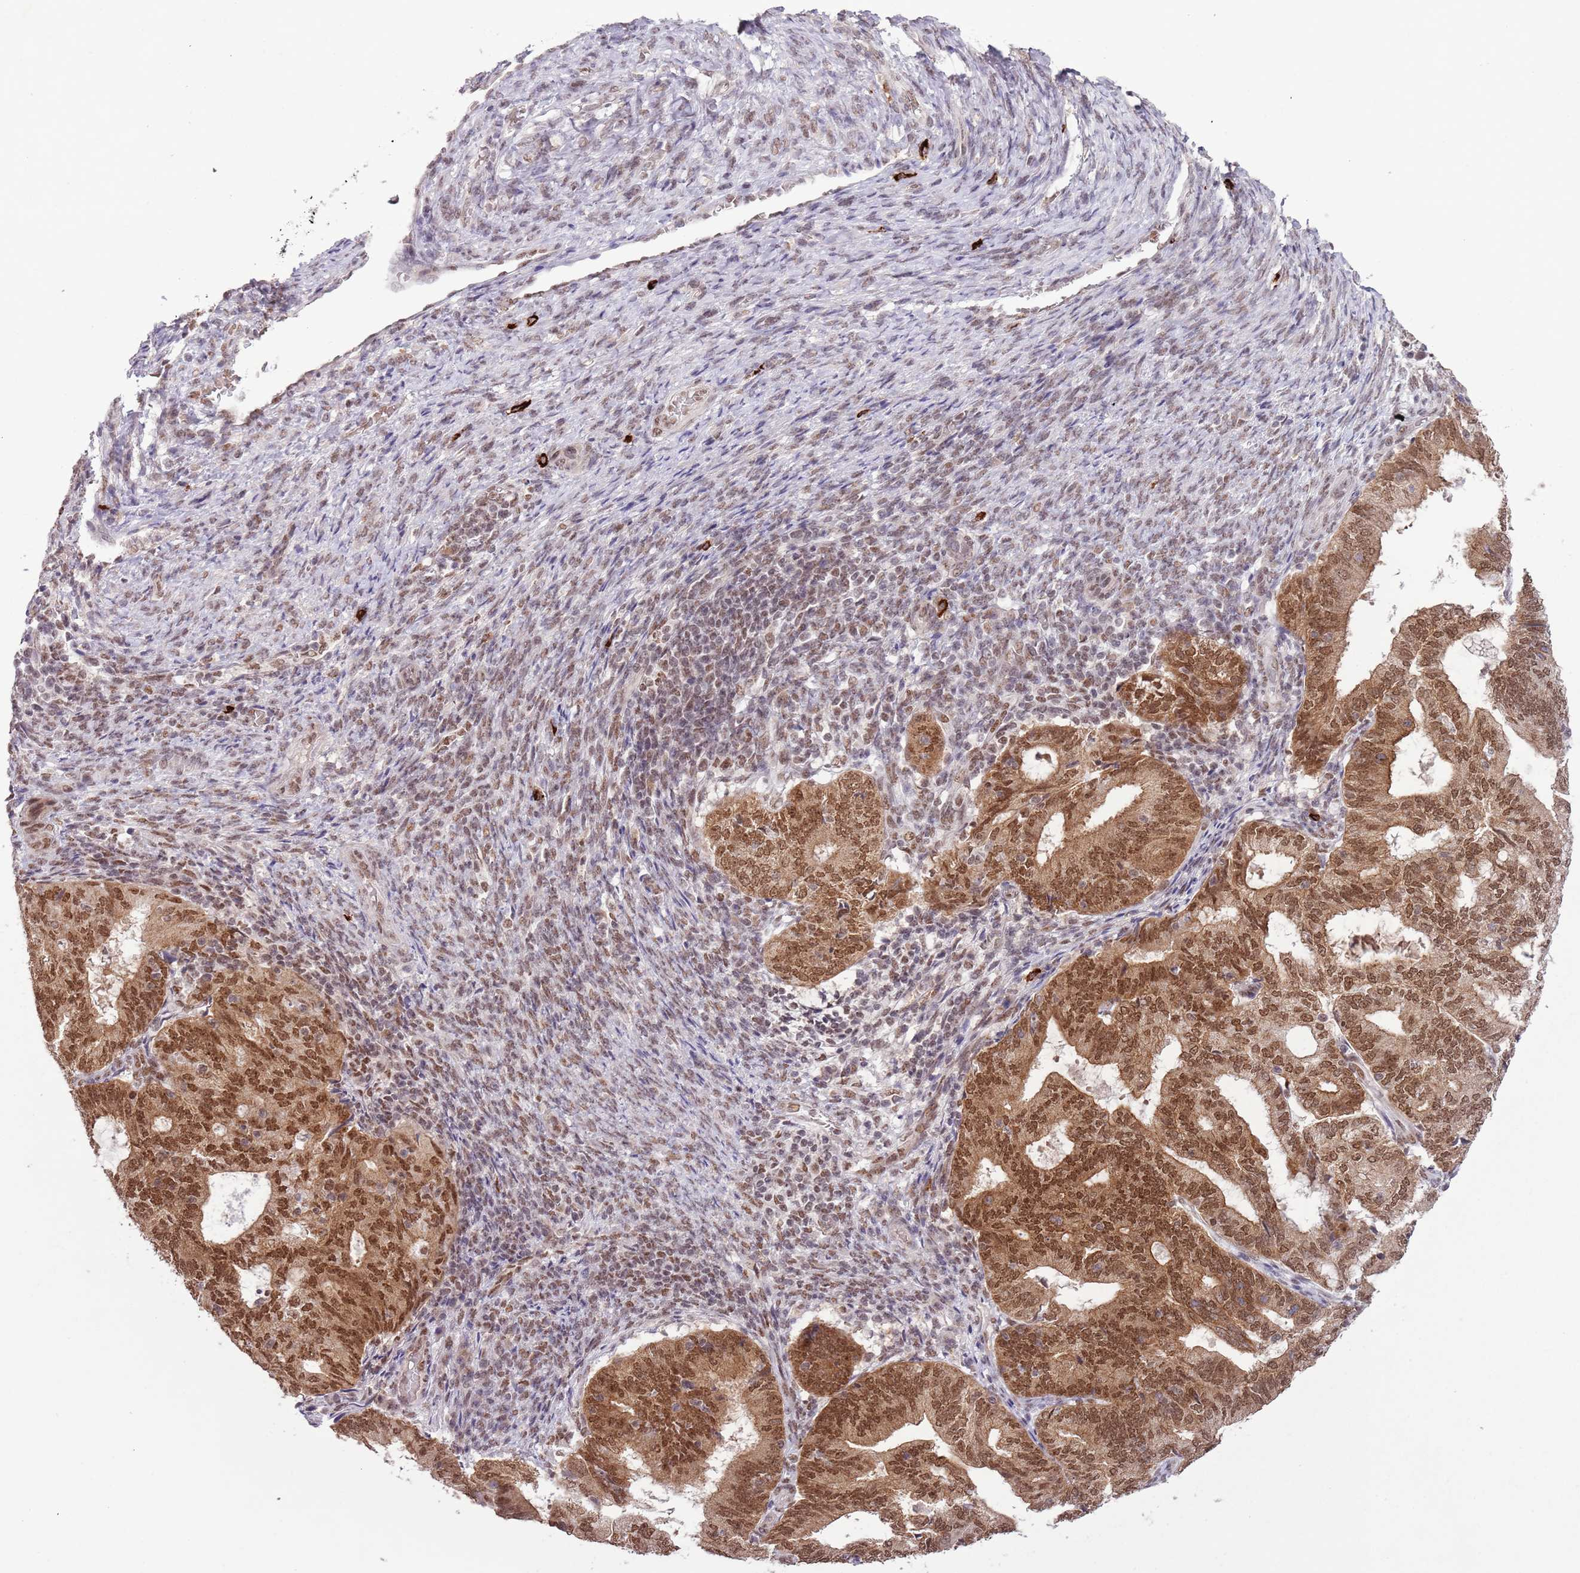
{"staining": {"intensity": "moderate", "quantity": ">75%", "location": "nuclear"}, "tissue": "endometrial cancer", "cell_type": "Tumor cells", "image_type": "cancer", "snomed": [{"axis": "morphology", "description": "Adenocarcinoma, NOS"}, {"axis": "topography", "description": "Endometrium"}], "caption": "A brown stain labels moderate nuclear staining of a protein in endometrial cancer tumor cells.", "gene": "FAM120AOS", "patient": {"sex": "female", "age": 70}}